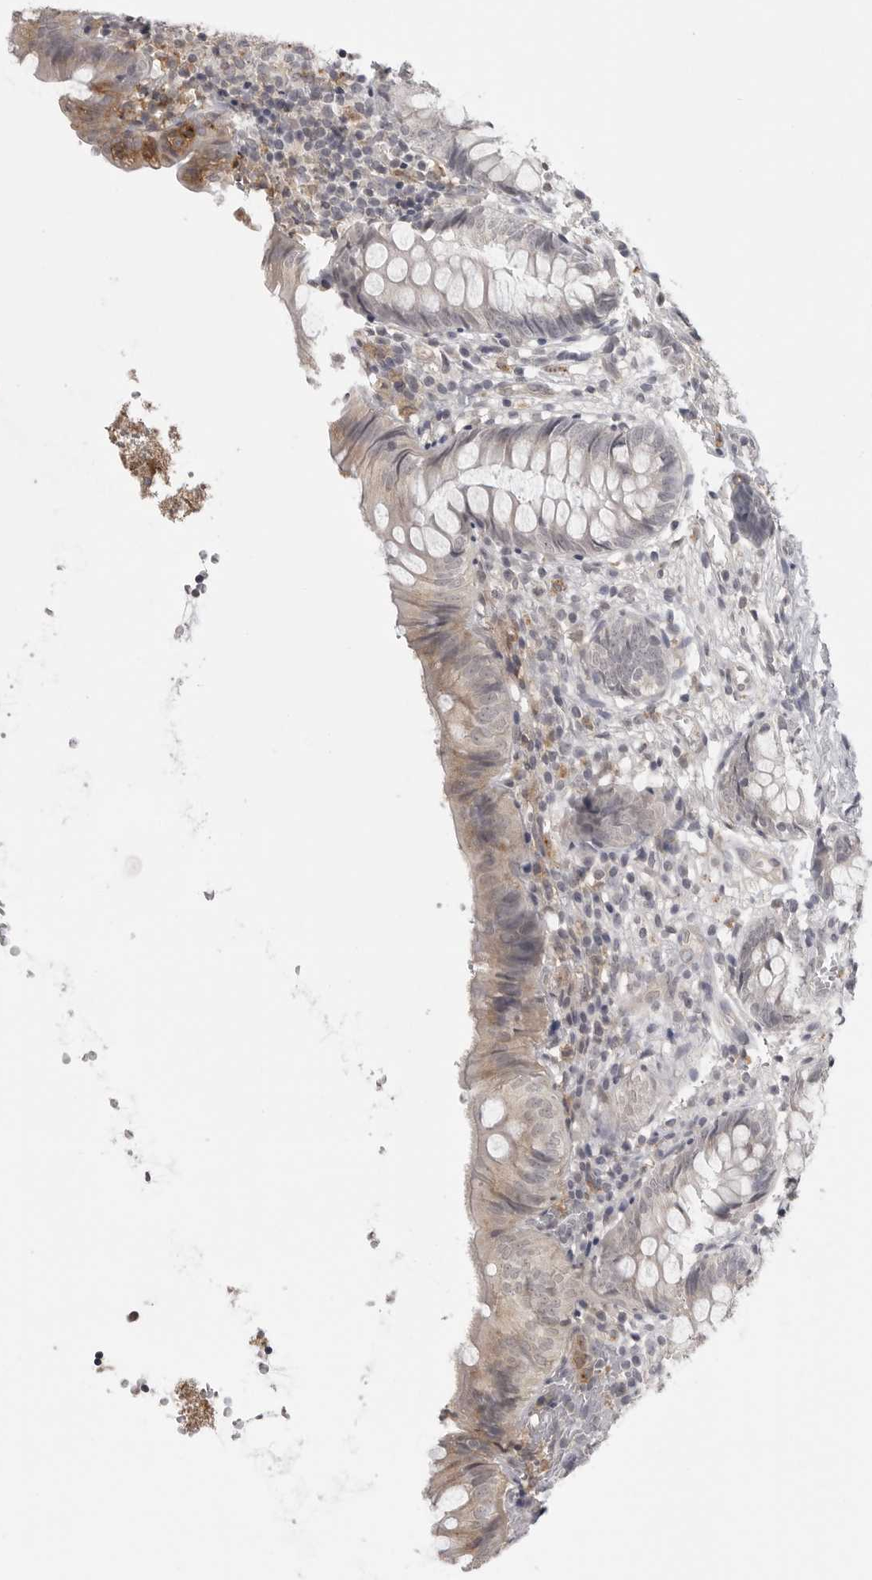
{"staining": {"intensity": "weak", "quantity": ">75%", "location": "cytoplasmic/membranous"}, "tissue": "appendix", "cell_type": "Glandular cells", "image_type": "normal", "snomed": [{"axis": "morphology", "description": "Normal tissue, NOS"}, {"axis": "topography", "description": "Appendix"}], "caption": "A high-resolution histopathology image shows IHC staining of benign appendix, which displays weak cytoplasmic/membranous expression in approximately >75% of glandular cells. Immunohistochemistry stains the protein of interest in brown and the nuclei are stained blue.", "gene": "IFNGR1", "patient": {"sex": "male", "age": 8}}